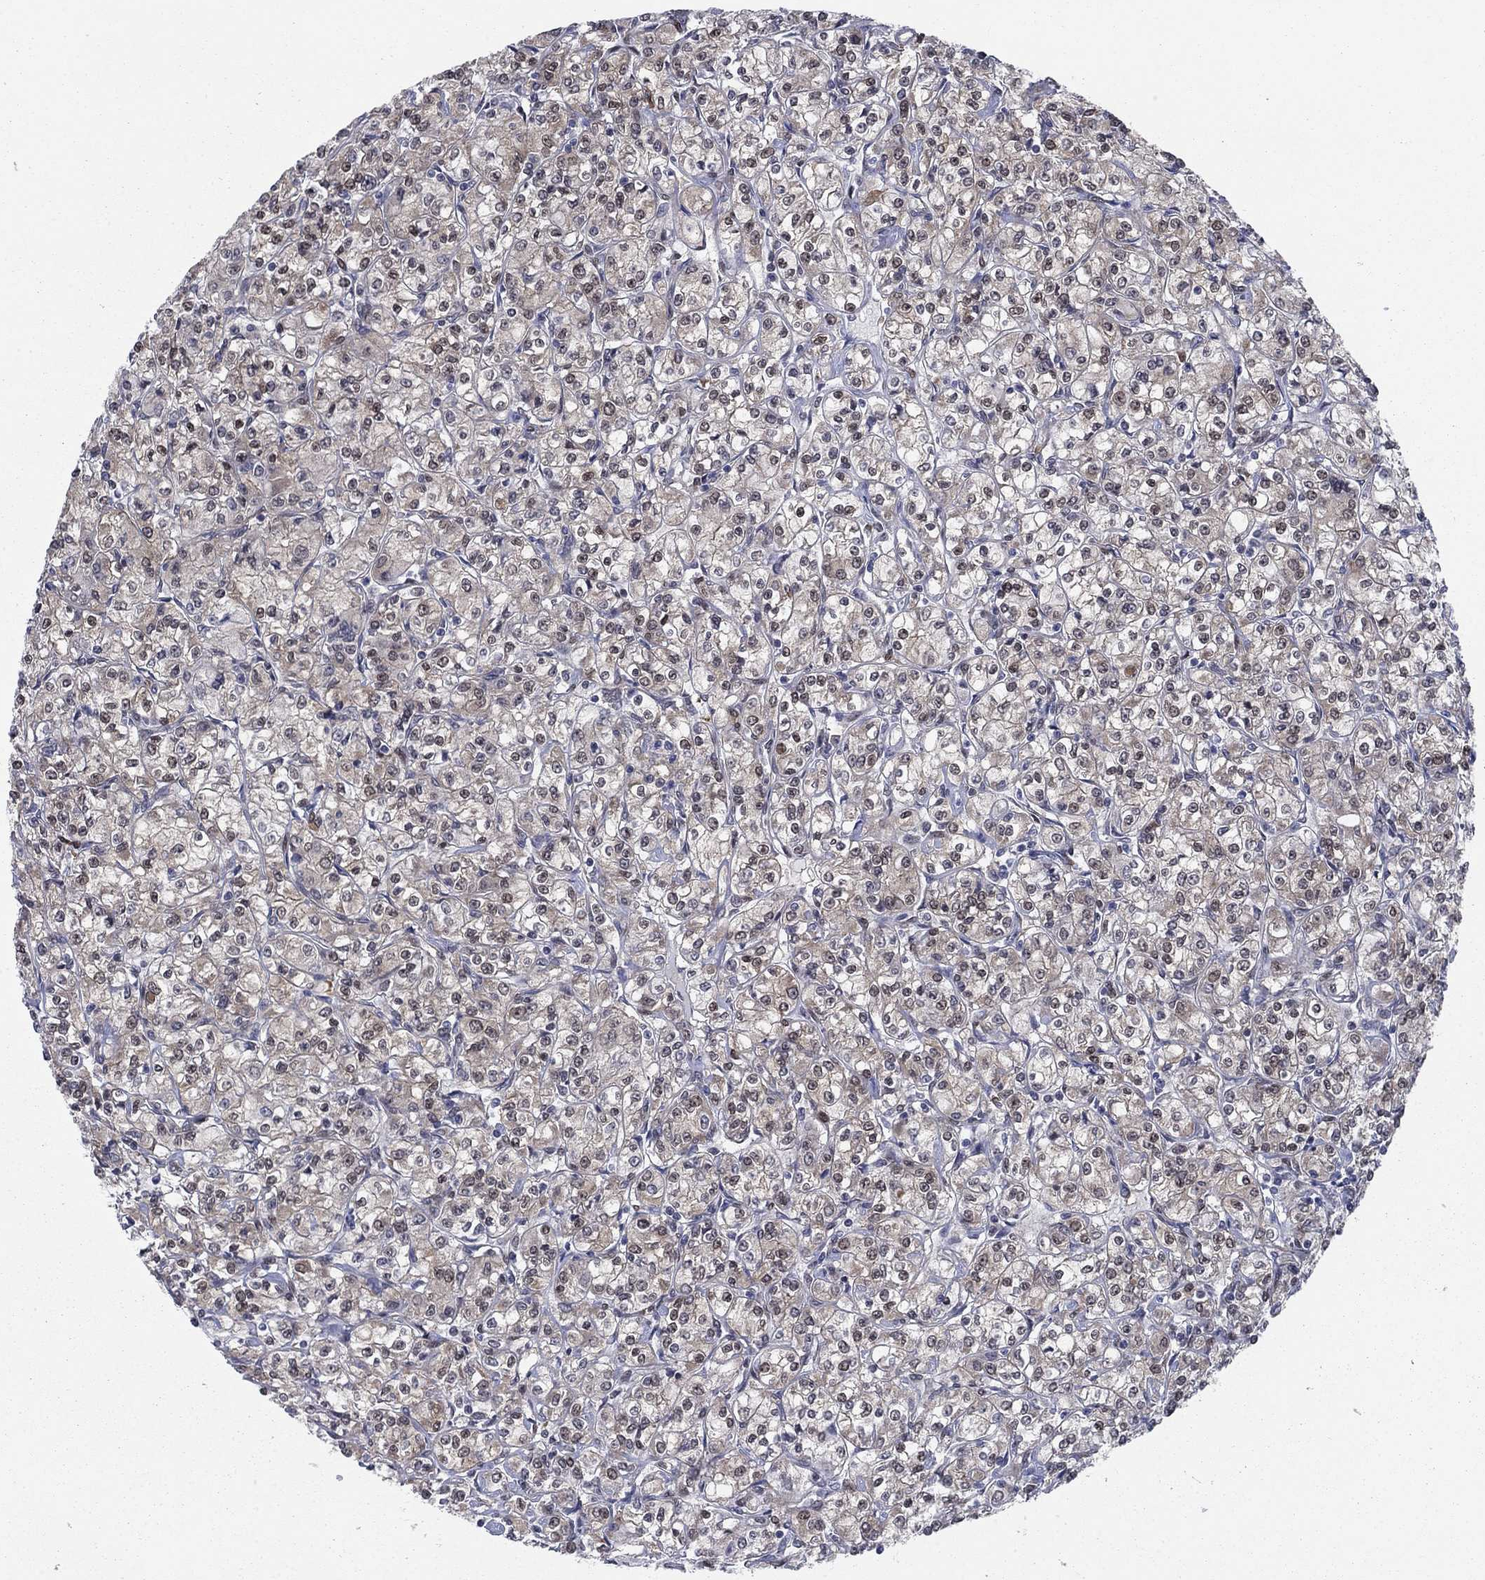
{"staining": {"intensity": "moderate", "quantity": "25%-75%", "location": "cytoplasmic/membranous,nuclear"}, "tissue": "renal cancer", "cell_type": "Tumor cells", "image_type": "cancer", "snomed": [{"axis": "morphology", "description": "Adenocarcinoma, NOS"}, {"axis": "topography", "description": "Kidney"}], "caption": "High-power microscopy captured an IHC histopathology image of renal adenocarcinoma, revealing moderate cytoplasmic/membranous and nuclear staining in about 25%-75% of tumor cells.", "gene": "FKBP4", "patient": {"sex": "male", "age": 77}}